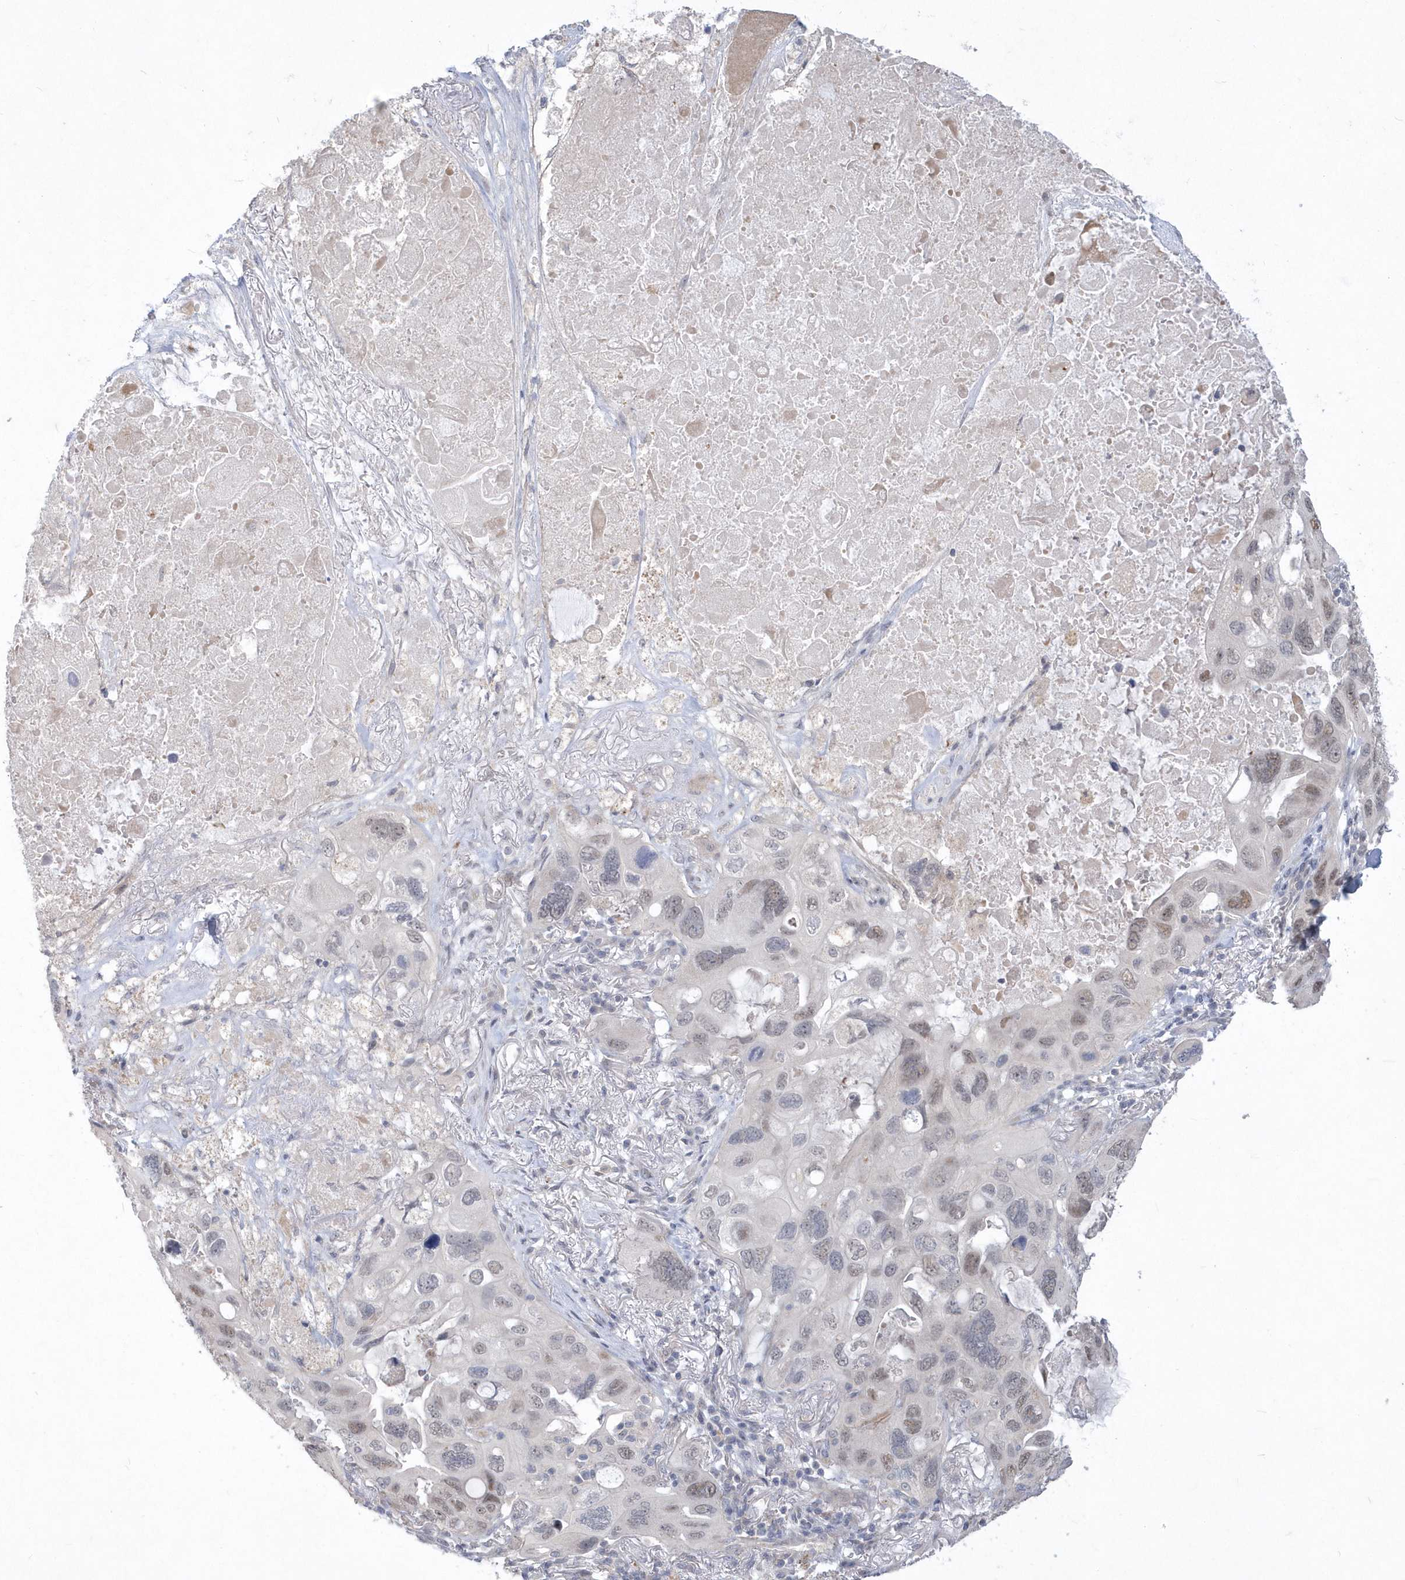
{"staining": {"intensity": "weak", "quantity": "25%-75%", "location": "nuclear"}, "tissue": "lung cancer", "cell_type": "Tumor cells", "image_type": "cancer", "snomed": [{"axis": "morphology", "description": "Squamous cell carcinoma, NOS"}, {"axis": "topography", "description": "Lung"}], "caption": "This is an image of immunohistochemistry (IHC) staining of lung squamous cell carcinoma, which shows weak expression in the nuclear of tumor cells.", "gene": "TSPEAR", "patient": {"sex": "female", "age": 73}}